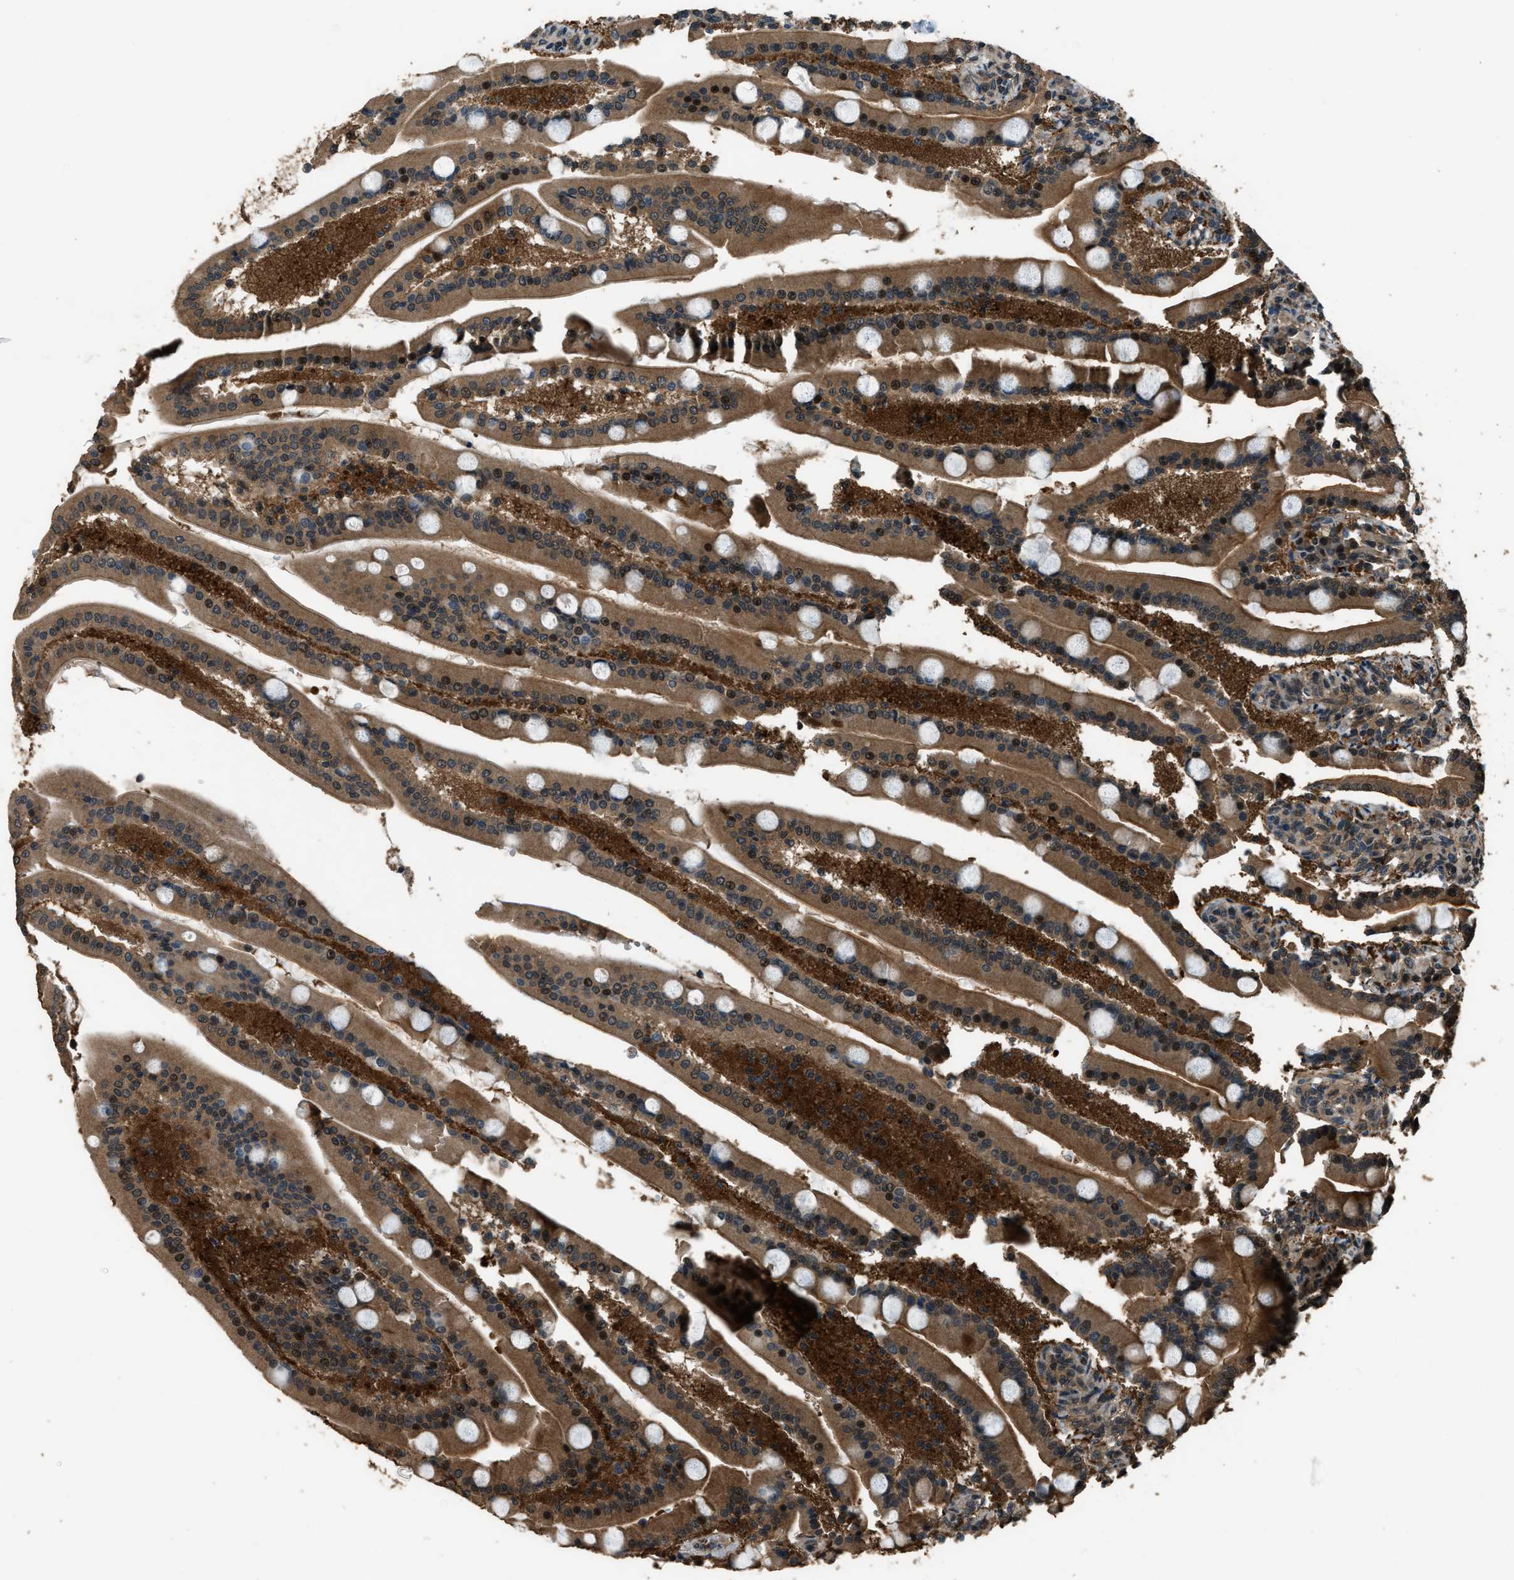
{"staining": {"intensity": "moderate", "quantity": ">75%", "location": "cytoplasmic/membranous,nuclear"}, "tissue": "duodenum", "cell_type": "Glandular cells", "image_type": "normal", "snomed": [{"axis": "morphology", "description": "Normal tissue, NOS"}, {"axis": "topography", "description": "Duodenum"}], "caption": "An image of duodenum stained for a protein displays moderate cytoplasmic/membranous,nuclear brown staining in glandular cells.", "gene": "NUDCD3", "patient": {"sex": "male", "age": 54}}